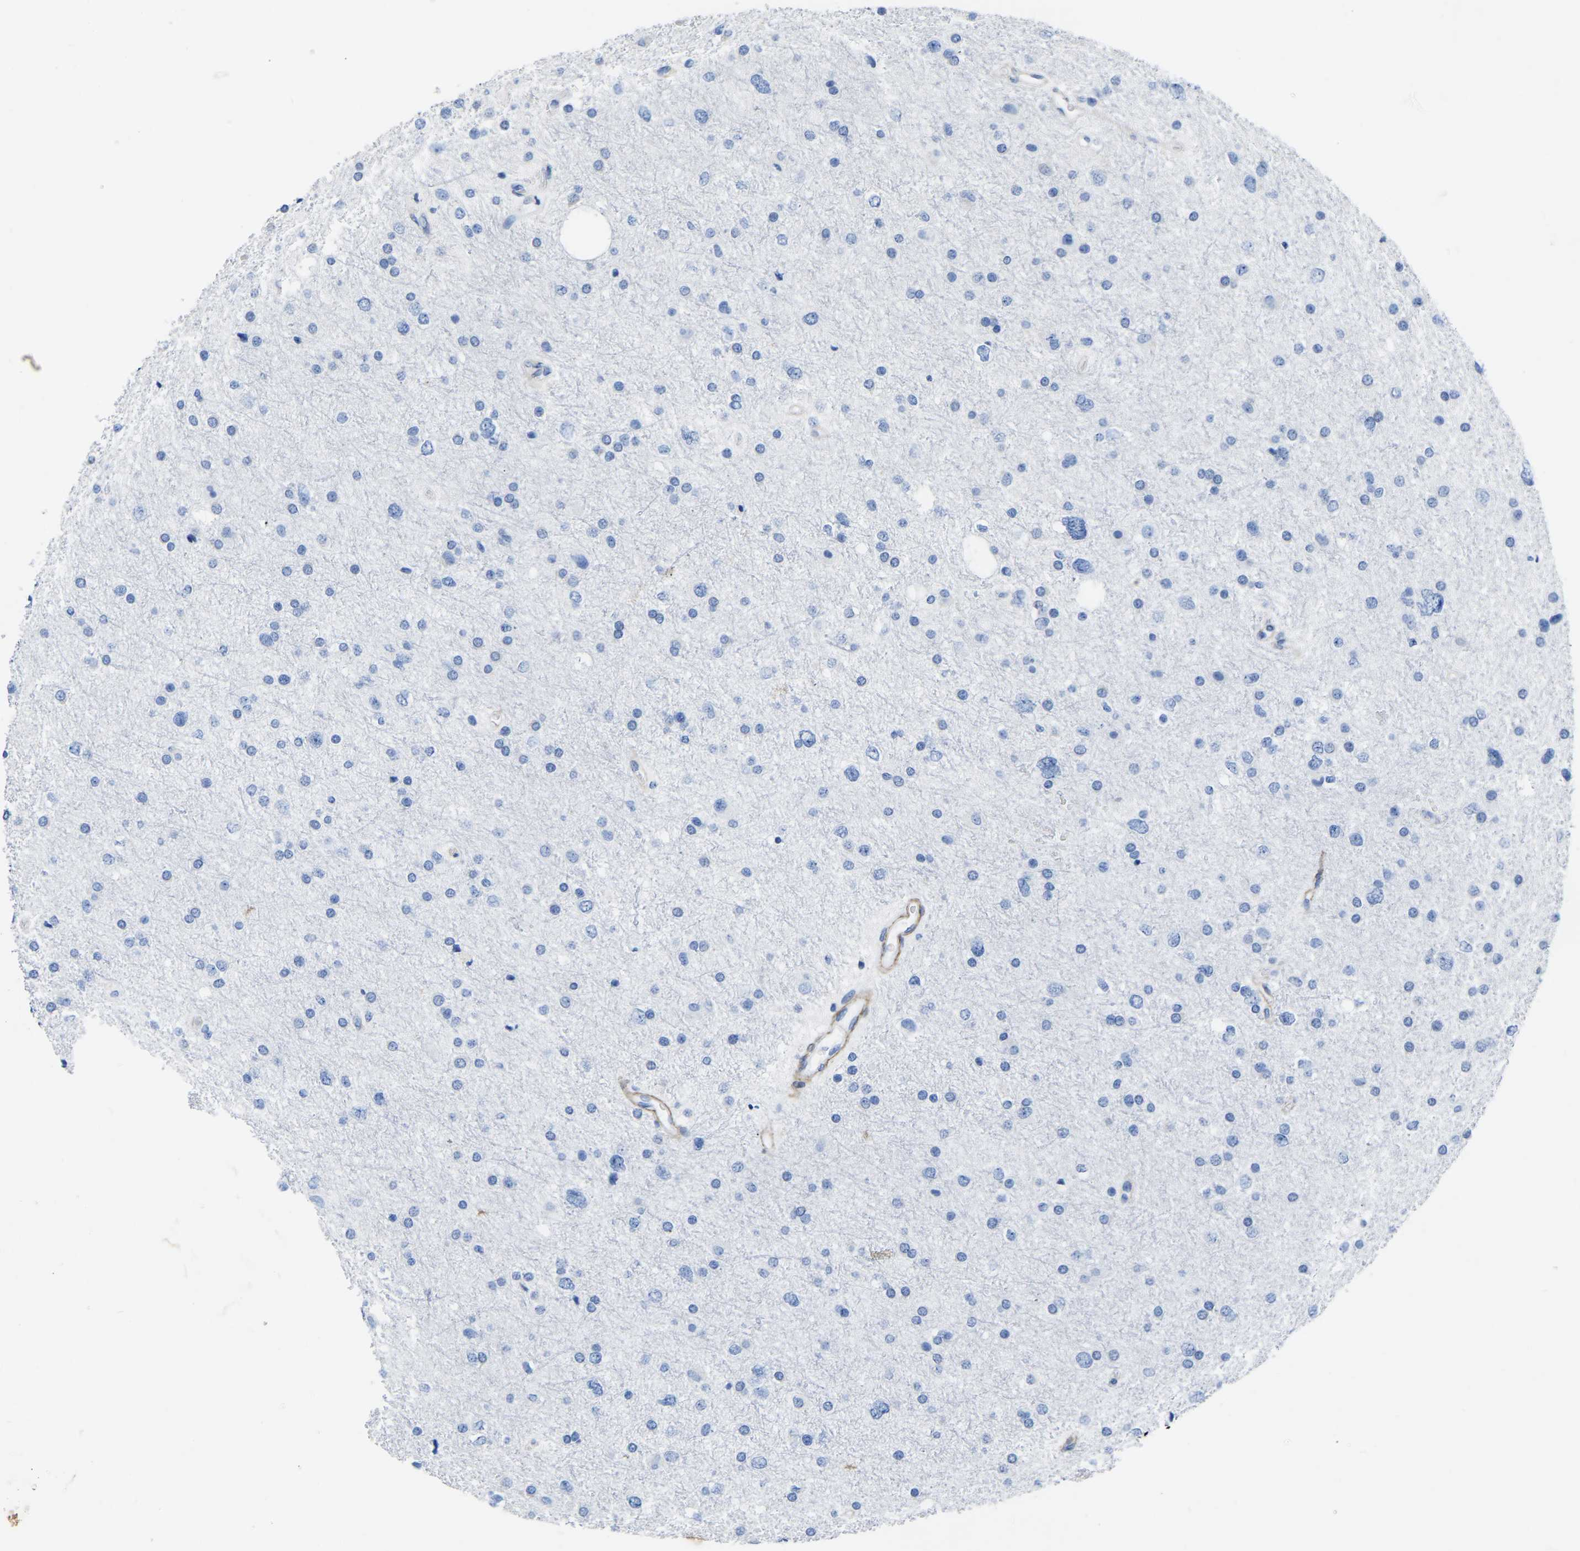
{"staining": {"intensity": "negative", "quantity": "none", "location": "none"}, "tissue": "glioma", "cell_type": "Tumor cells", "image_type": "cancer", "snomed": [{"axis": "morphology", "description": "Glioma, malignant, Low grade"}, {"axis": "topography", "description": "Brain"}], "caption": "Immunohistochemistry (IHC) histopathology image of neoplastic tissue: glioma stained with DAB demonstrates no significant protein positivity in tumor cells.", "gene": "SLC45A3", "patient": {"sex": "female", "age": 37}}